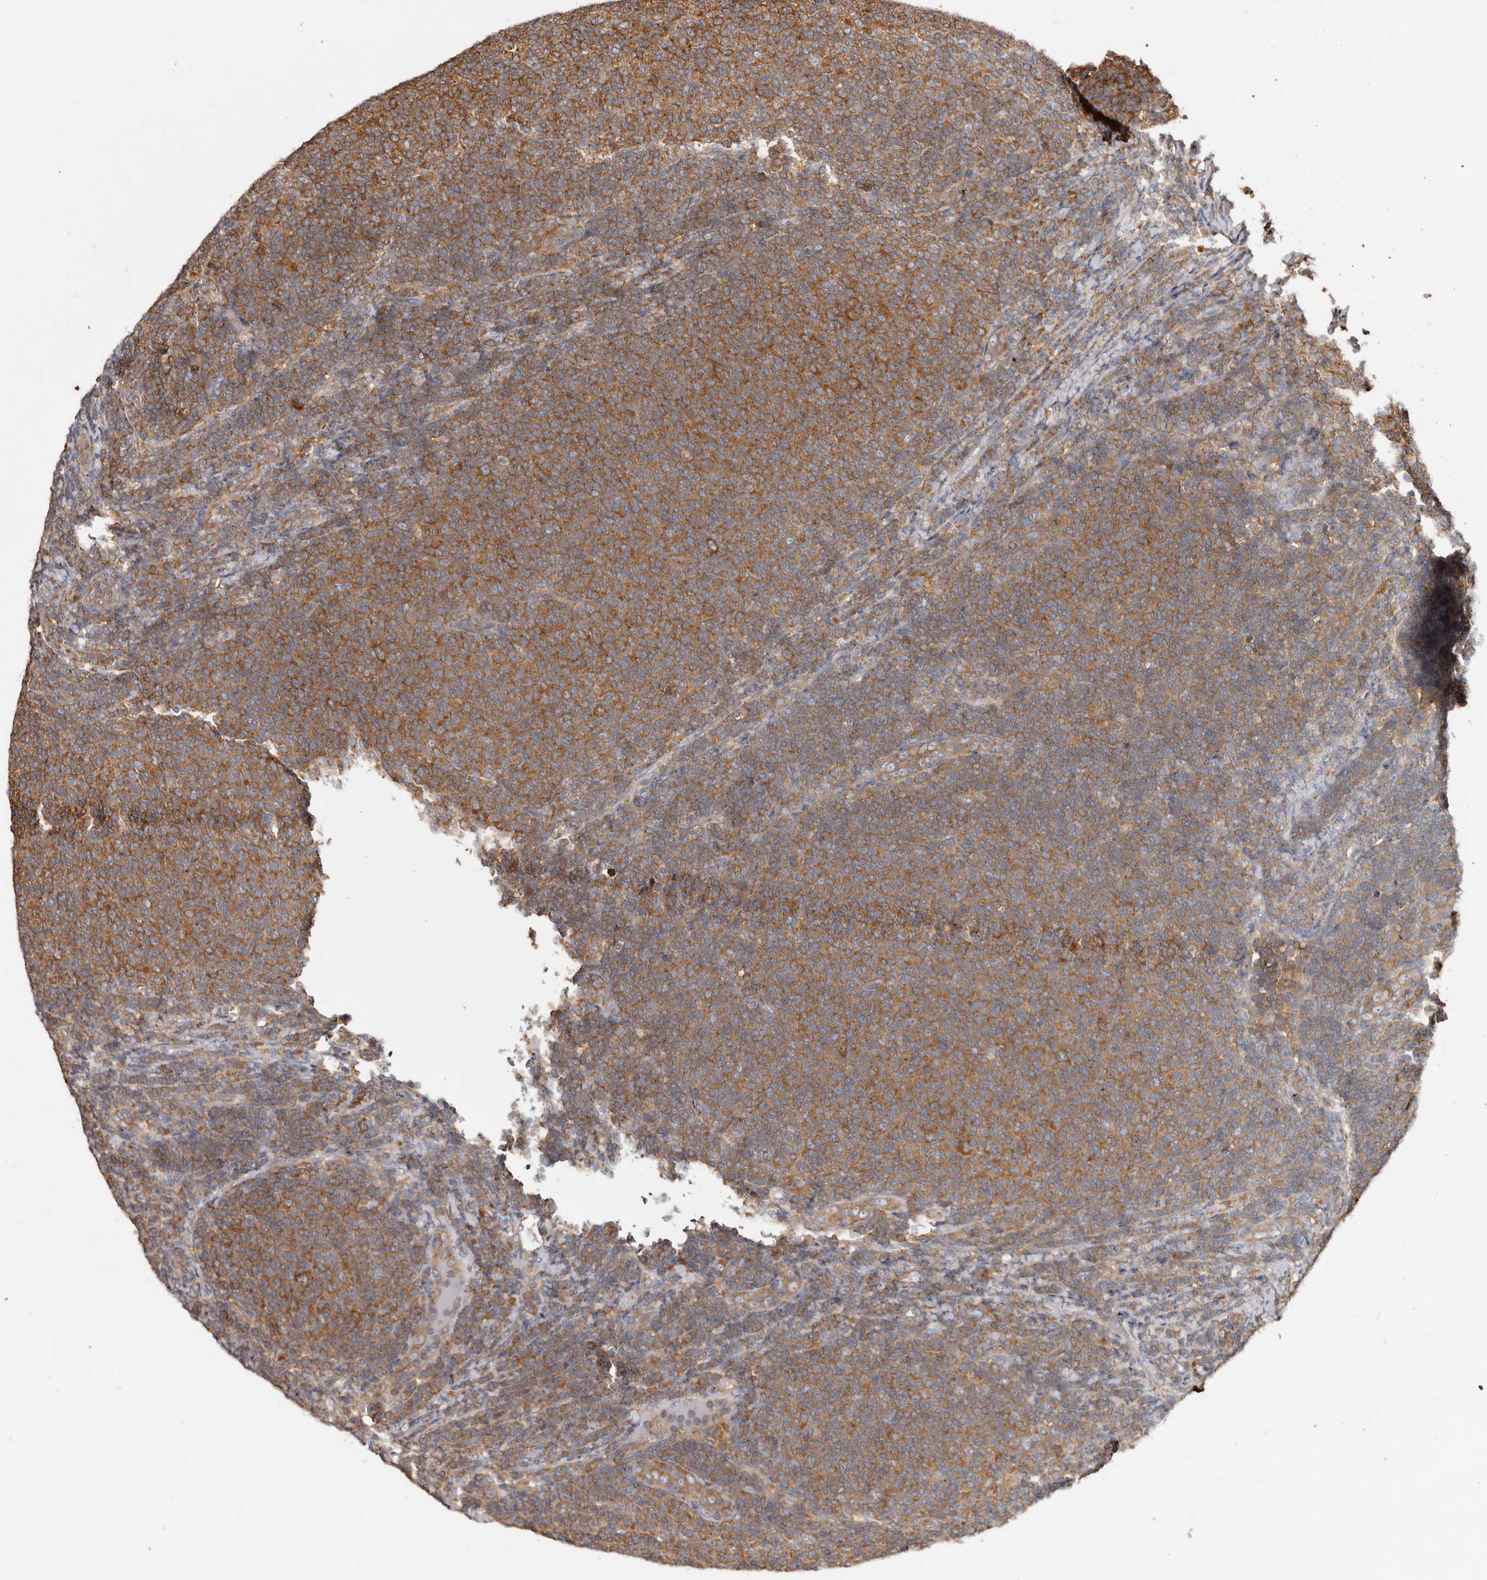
{"staining": {"intensity": "strong", "quantity": ">75%", "location": "cytoplasmic/membranous"}, "tissue": "lymphoma", "cell_type": "Tumor cells", "image_type": "cancer", "snomed": [{"axis": "morphology", "description": "Malignant lymphoma, non-Hodgkin's type, Low grade"}, {"axis": "topography", "description": "Lymph node"}], "caption": "A histopathology image showing strong cytoplasmic/membranous positivity in approximately >75% of tumor cells in low-grade malignant lymphoma, non-Hodgkin's type, as visualized by brown immunohistochemical staining.", "gene": "EPRS1", "patient": {"sex": "male", "age": 66}}